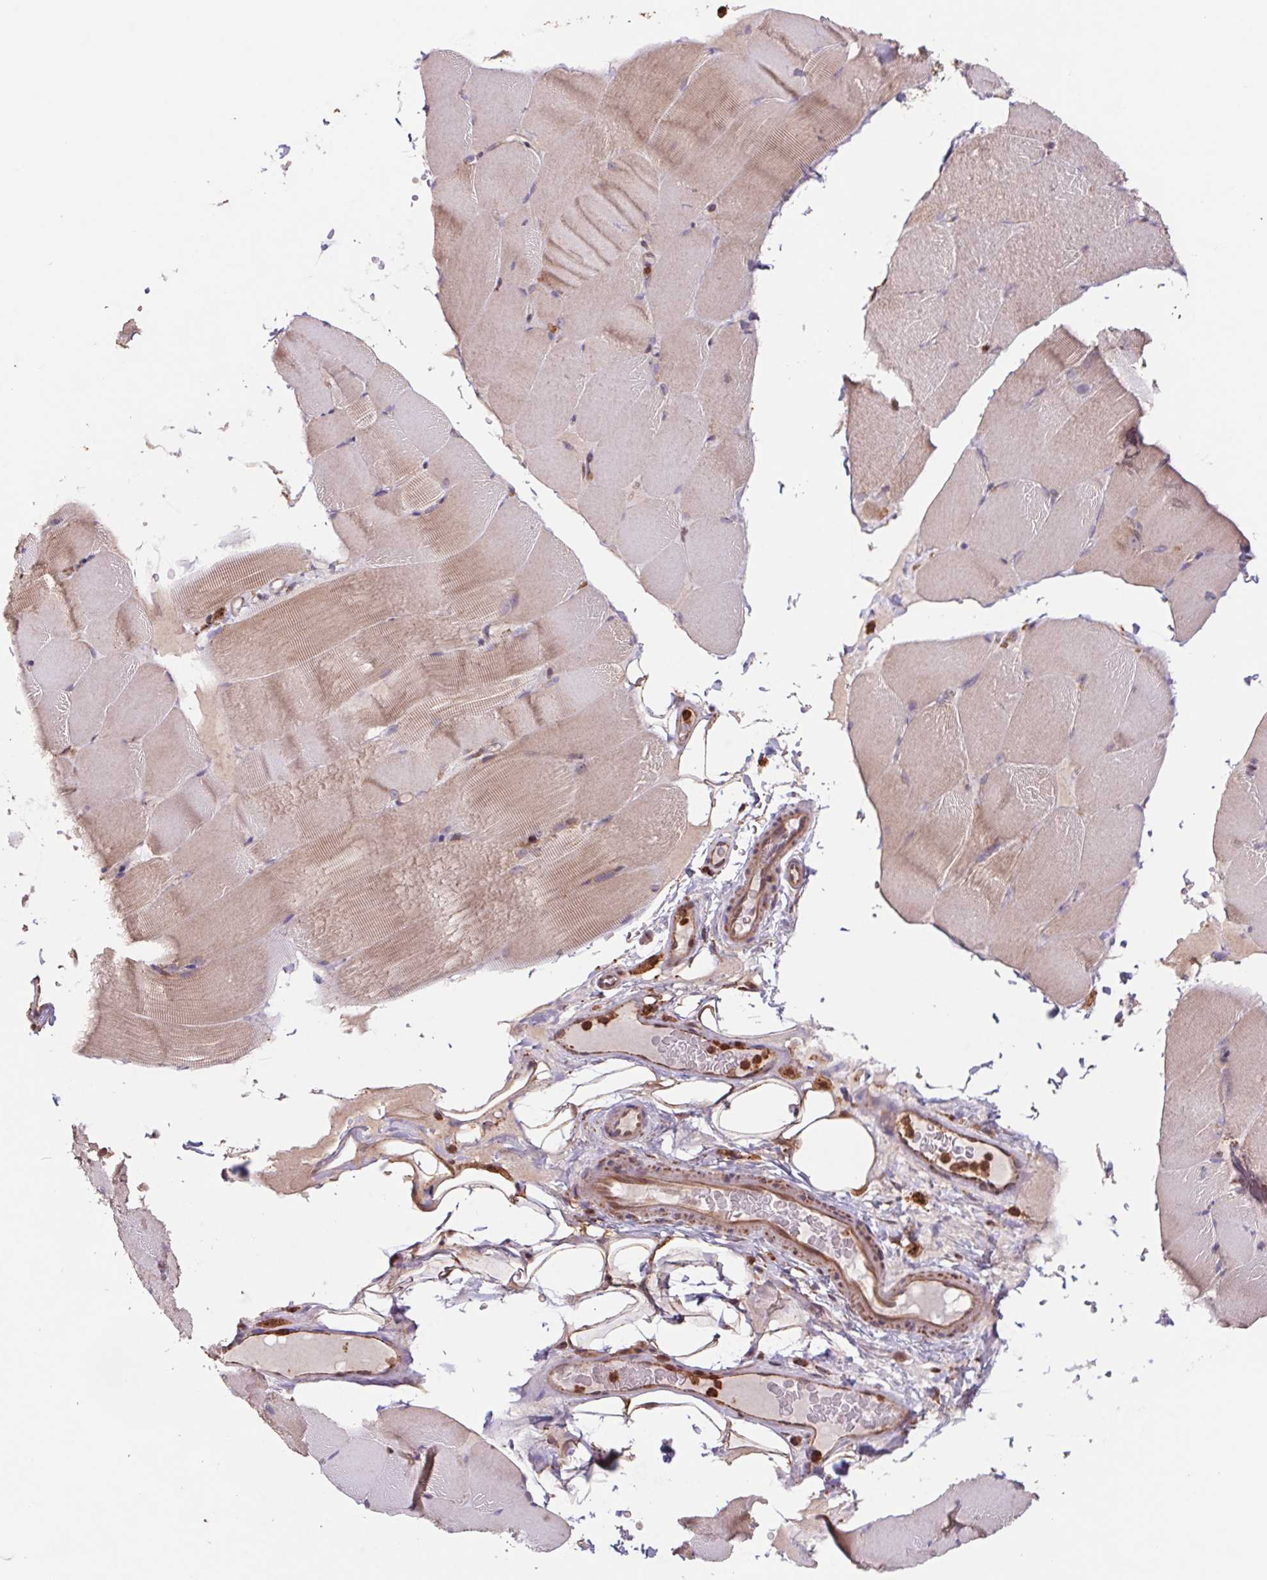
{"staining": {"intensity": "weak", "quantity": "25%-75%", "location": "cytoplasmic/membranous"}, "tissue": "skeletal muscle", "cell_type": "Myocytes", "image_type": "normal", "snomed": [{"axis": "morphology", "description": "Normal tissue, NOS"}, {"axis": "topography", "description": "Skeletal muscle"}], "caption": "DAB immunohistochemical staining of unremarkable skeletal muscle displays weak cytoplasmic/membranous protein positivity in approximately 25%-75% of myocytes. The staining was performed using DAB to visualize the protein expression in brown, while the nuclei were stained in blue with hematoxylin (Magnification: 20x).", "gene": "URM1", "patient": {"sex": "female", "age": 37}}